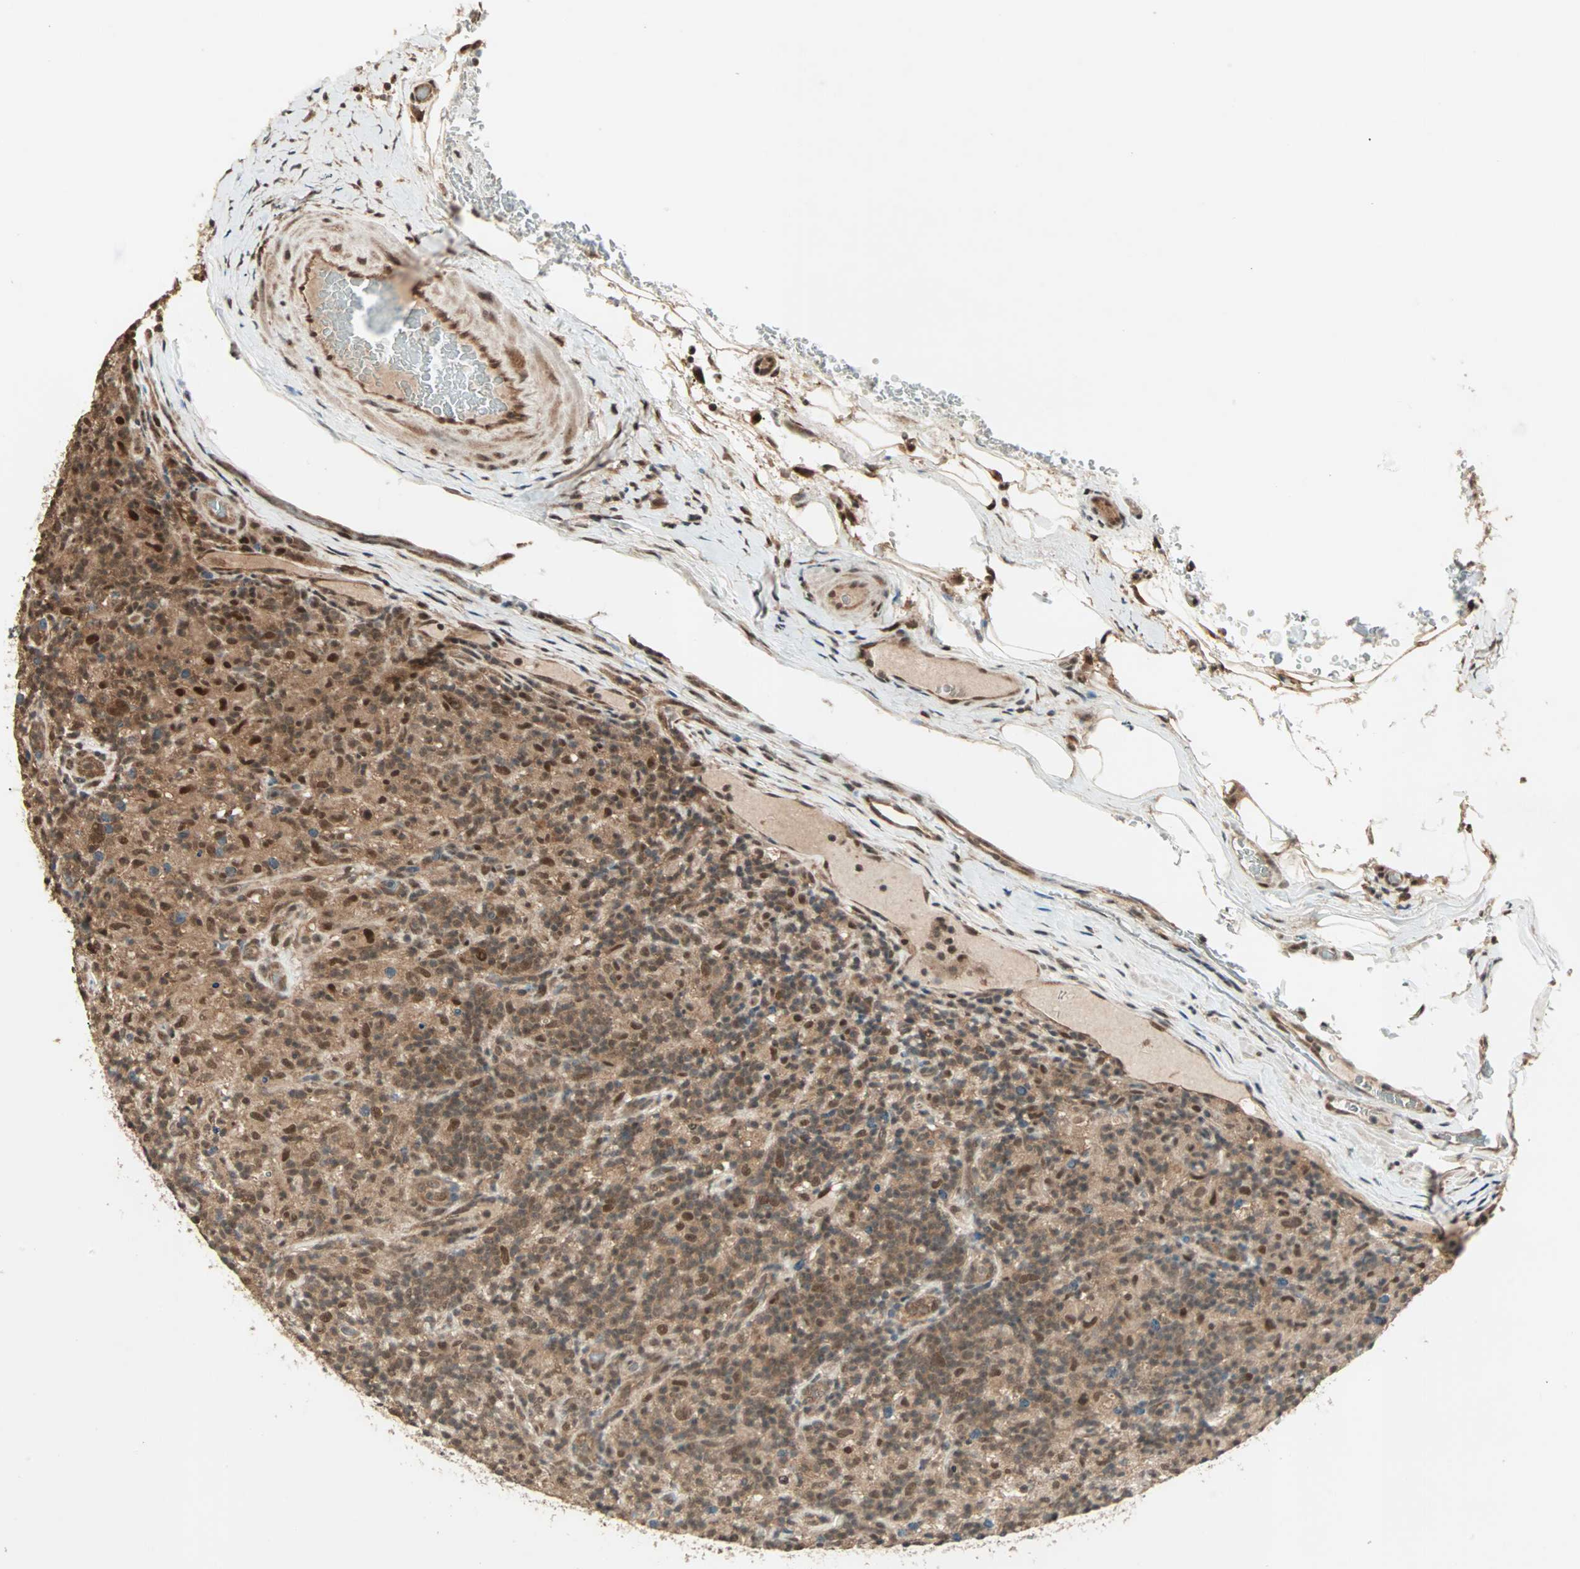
{"staining": {"intensity": "strong", "quantity": ">75%", "location": "nuclear"}, "tissue": "lymphoma", "cell_type": "Tumor cells", "image_type": "cancer", "snomed": [{"axis": "morphology", "description": "Hodgkin's disease, NOS"}, {"axis": "topography", "description": "Lymph node"}], "caption": "Human Hodgkin's disease stained with a protein marker displays strong staining in tumor cells.", "gene": "ZNF701", "patient": {"sex": "male", "age": 70}}